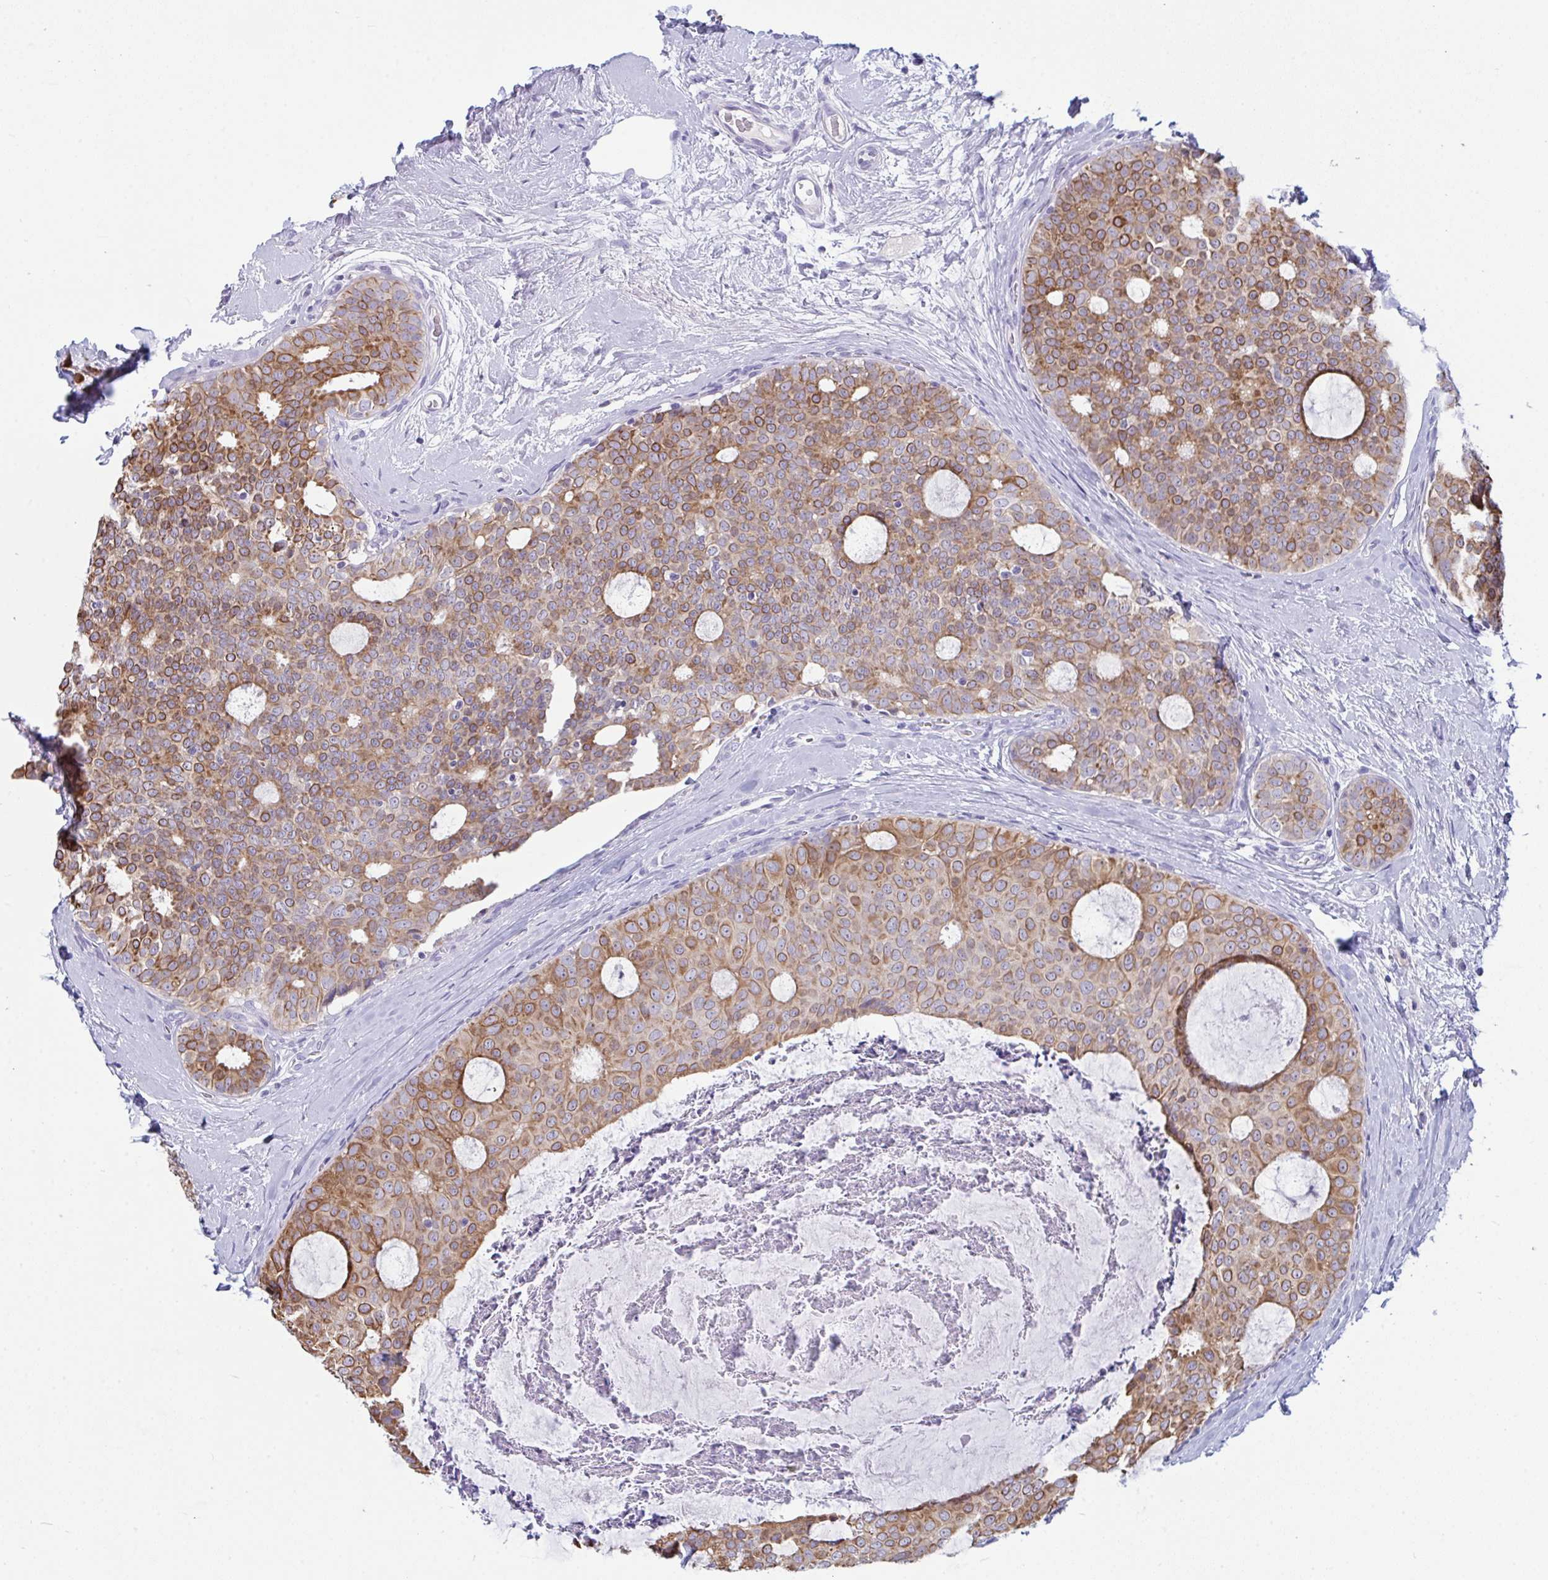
{"staining": {"intensity": "moderate", "quantity": ">75%", "location": "cytoplasmic/membranous"}, "tissue": "breast cancer", "cell_type": "Tumor cells", "image_type": "cancer", "snomed": [{"axis": "morphology", "description": "Duct carcinoma"}, {"axis": "topography", "description": "Breast"}], "caption": "High-magnification brightfield microscopy of breast cancer (intraductal carcinoma) stained with DAB (brown) and counterstained with hematoxylin (blue). tumor cells exhibit moderate cytoplasmic/membranous expression is identified in approximately>75% of cells.", "gene": "TENT5D", "patient": {"sex": "female", "age": 45}}